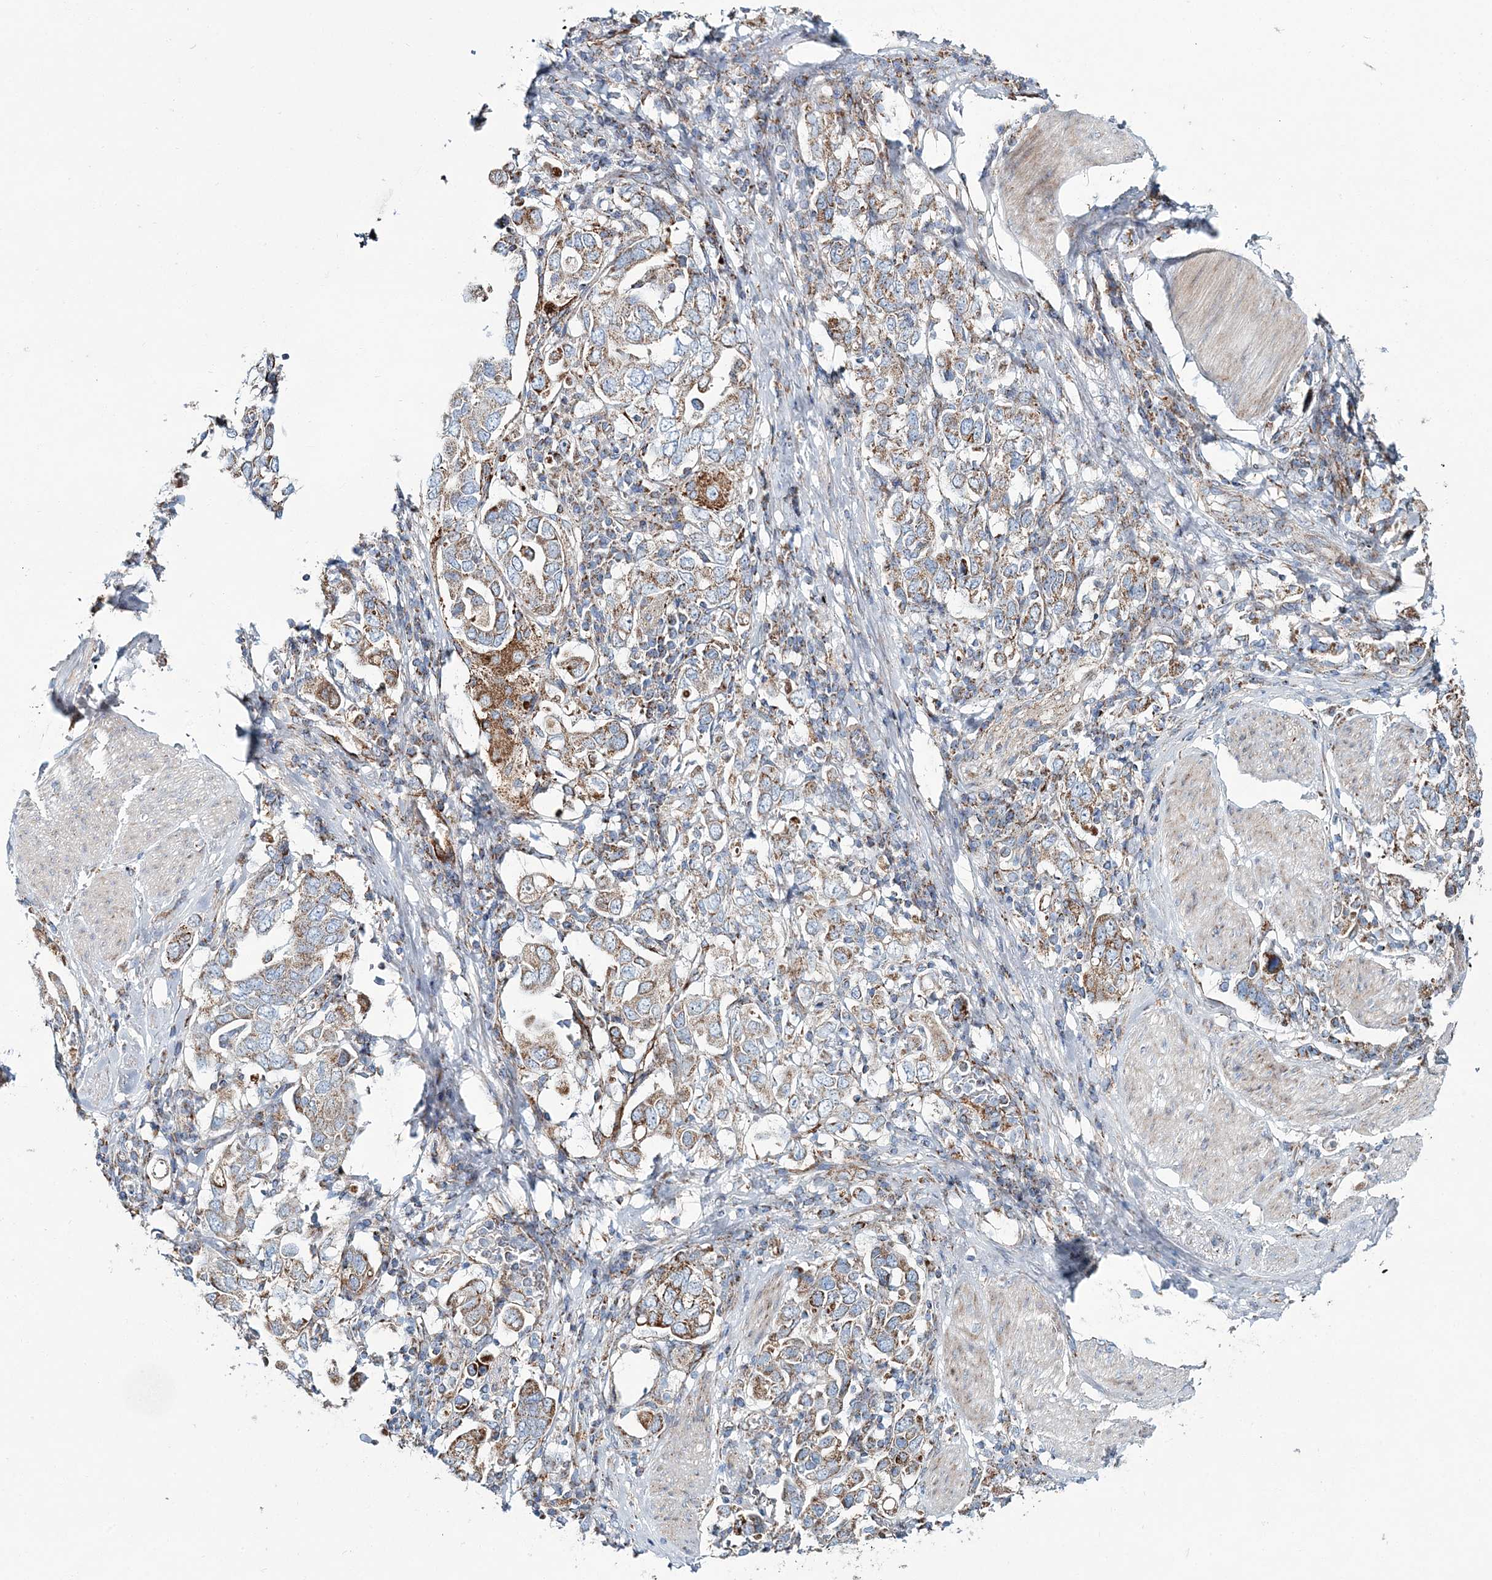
{"staining": {"intensity": "moderate", "quantity": ">75%", "location": "cytoplasmic/membranous"}, "tissue": "stomach cancer", "cell_type": "Tumor cells", "image_type": "cancer", "snomed": [{"axis": "morphology", "description": "Adenocarcinoma, NOS"}, {"axis": "topography", "description": "Stomach, upper"}], "caption": "Tumor cells demonstrate medium levels of moderate cytoplasmic/membranous staining in about >75% of cells in human adenocarcinoma (stomach).", "gene": "ARHGAP6", "patient": {"sex": "male", "age": 62}}